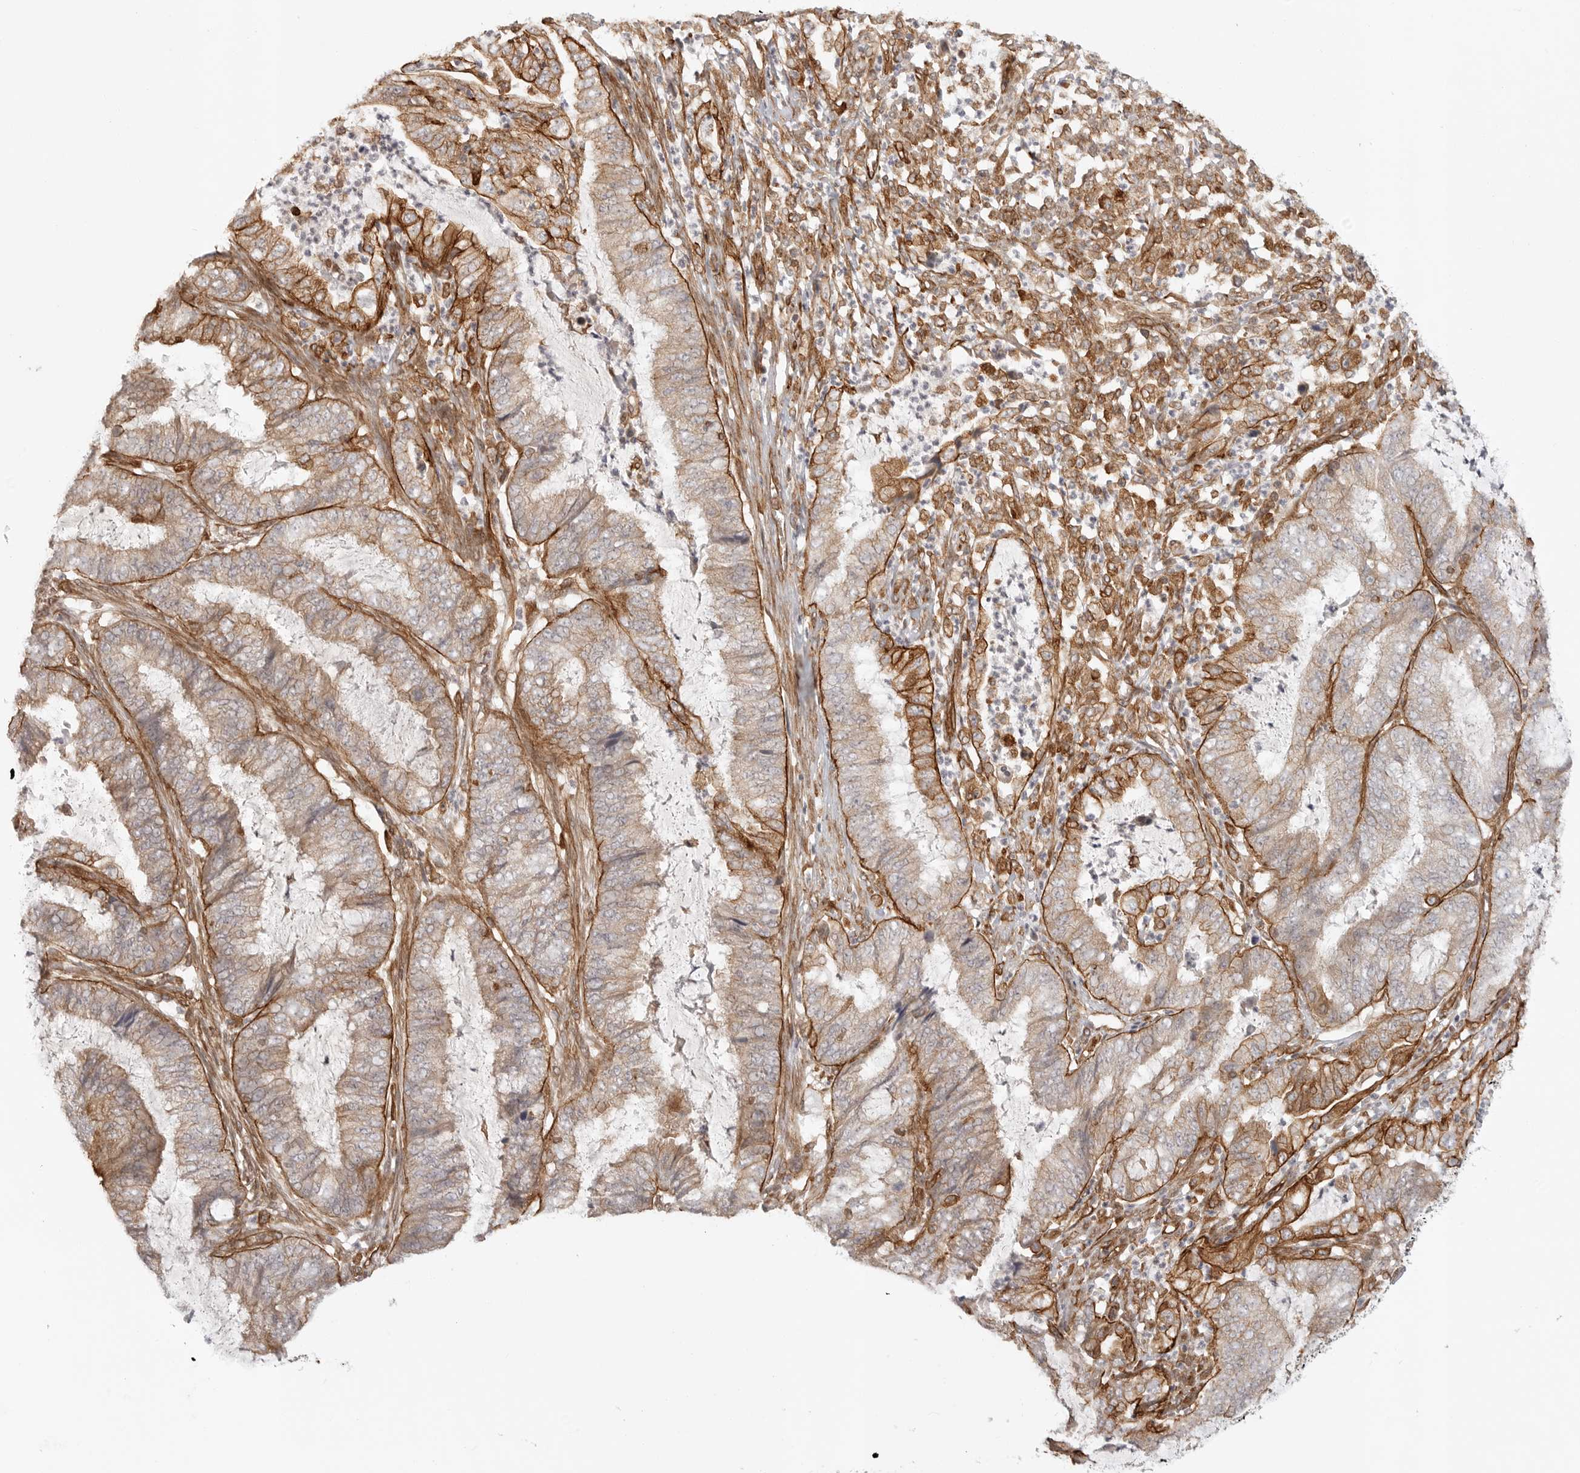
{"staining": {"intensity": "weak", "quantity": "25%-75%", "location": "cytoplasmic/membranous"}, "tissue": "endometrial cancer", "cell_type": "Tumor cells", "image_type": "cancer", "snomed": [{"axis": "morphology", "description": "Adenocarcinoma, NOS"}, {"axis": "topography", "description": "Endometrium"}], "caption": "The micrograph shows a brown stain indicating the presence of a protein in the cytoplasmic/membranous of tumor cells in endometrial adenocarcinoma. (Stains: DAB (3,3'-diaminobenzidine) in brown, nuclei in blue, Microscopy: brightfield microscopy at high magnification).", "gene": "ATOH7", "patient": {"sex": "female", "age": 49}}